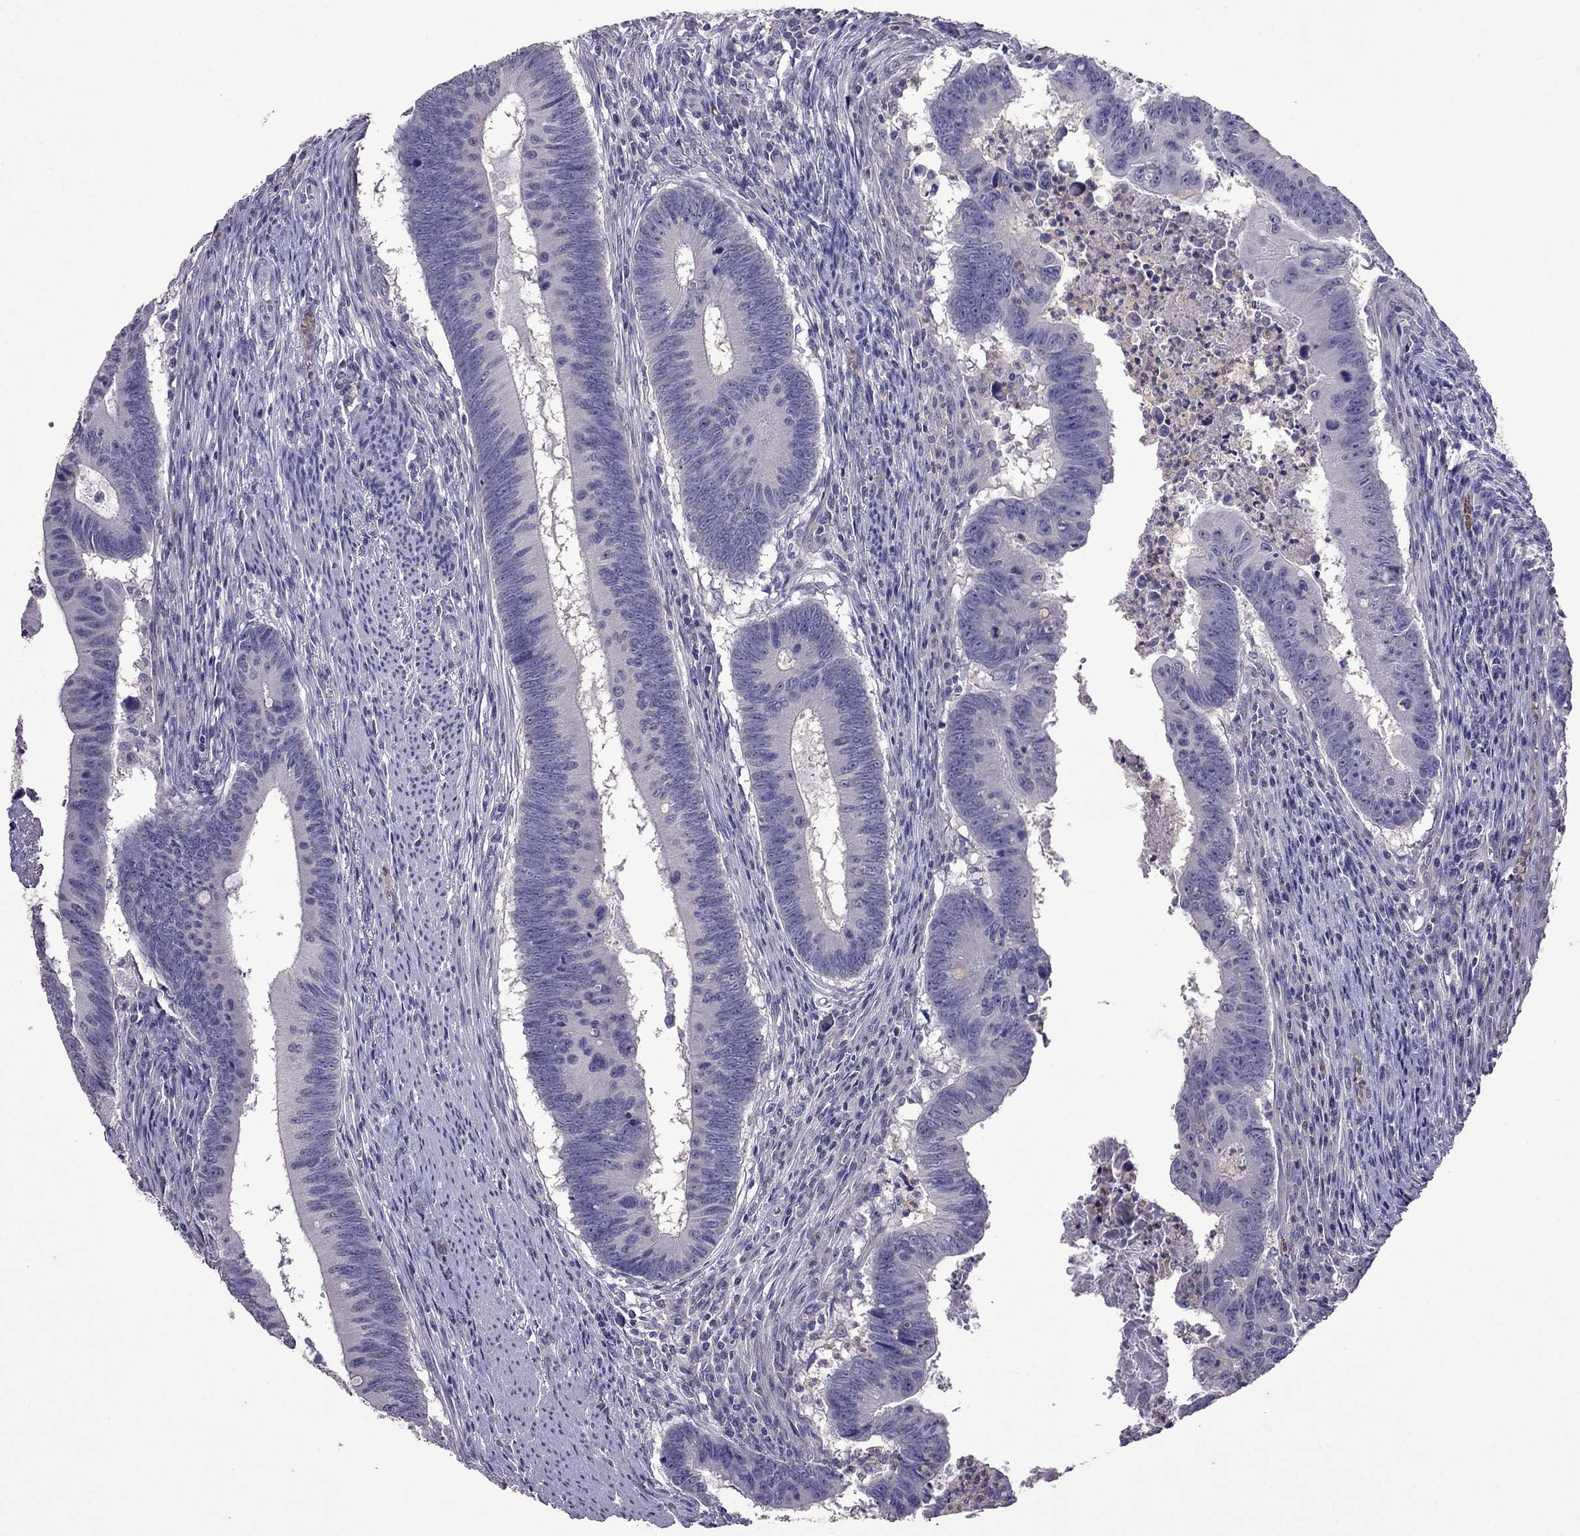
{"staining": {"intensity": "negative", "quantity": "none", "location": "none"}, "tissue": "colorectal cancer", "cell_type": "Tumor cells", "image_type": "cancer", "snomed": [{"axis": "morphology", "description": "Adenocarcinoma, NOS"}, {"axis": "topography", "description": "Colon"}], "caption": "This is an immunohistochemistry histopathology image of colorectal cancer (adenocarcinoma). There is no positivity in tumor cells.", "gene": "RFLNB", "patient": {"sex": "female", "age": 87}}